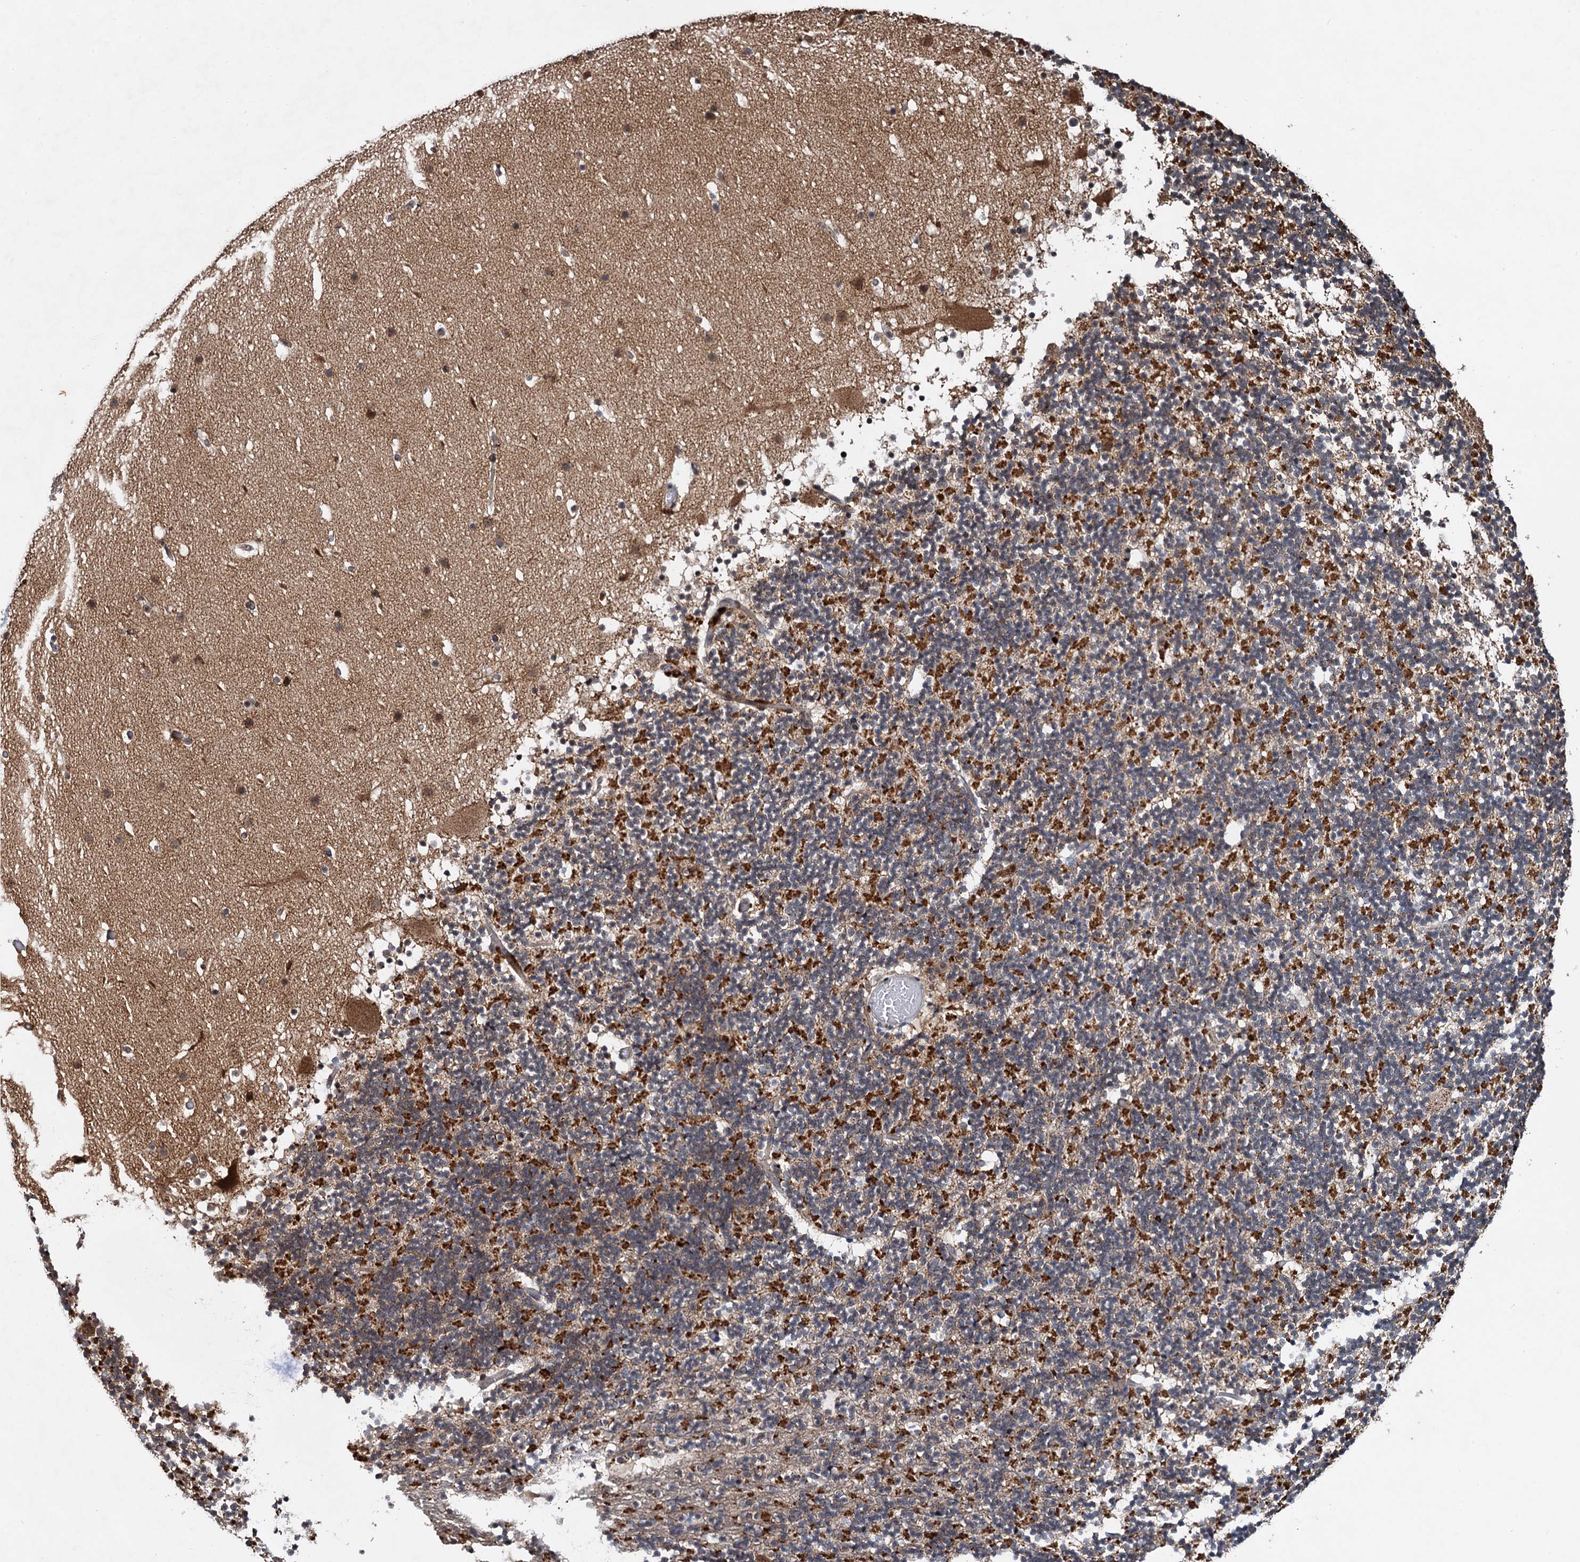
{"staining": {"intensity": "moderate", "quantity": ">75%", "location": "cytoplasmic/membranous"}, "tissue": "cerebellum", "cell_type": "Cells in granular layer", "image_type": "normal", "snomed": [{"axis": "morphology", "description": "Normal tissue, NOS"}, {"axis": "topography", "description": "Cerebellum"}], "caption": "The immunohistochemical stain shows moderate cytoplasmic/membranous expression in cells in granular layer of benign cerebellum. Using DAB (3,3'-diaminobenzidine) (brown) and hematoxylin (blue) stains, captured at high magnification using brightfield microscopy.", "gene": "REP15", "patient": {"sex": "male", "age": 57}}